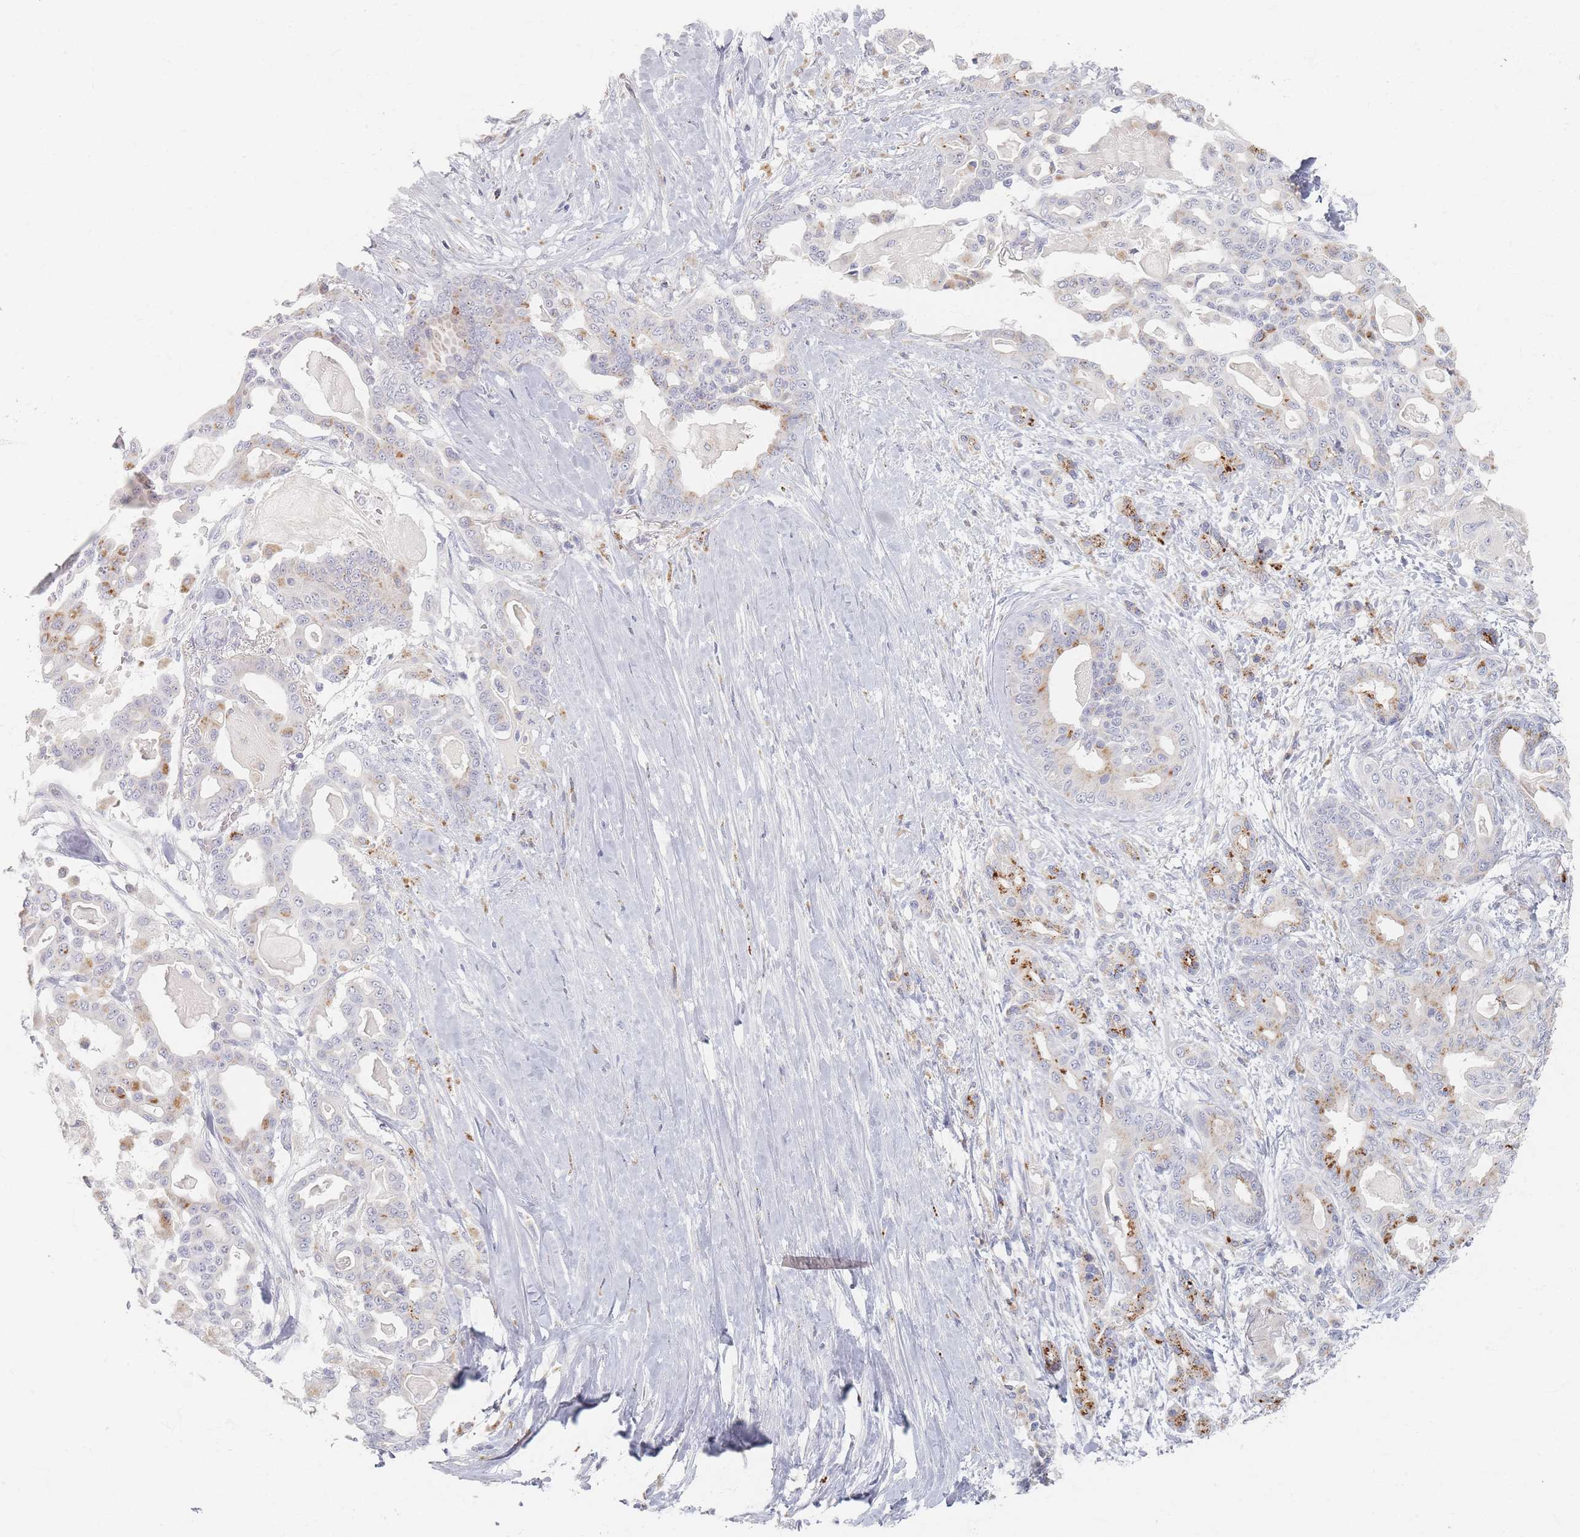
{"staining": {"intensity": "moderate", "quantity": "<25%", "location": "cytoplasmic/membranous"}, "tissue": "pancreatic cancer", "cell_type": "Tumor cells", "image_type": "cancer", "snomed": [{"axis": "morphology", "description": "Adenocarcinoma, NOS"}, {"axis": "topography", "description": "Pancreas"}], "caption": "Pancreatic cancer (adenocarcinoma) was stained to show a protein in brown. There is low levels of moderate cytoplasmic/membranous expression in approximately <25% of tumor cells.", "gene": "SLC2A11", "patient": {"sex": "male", "age": 63}}